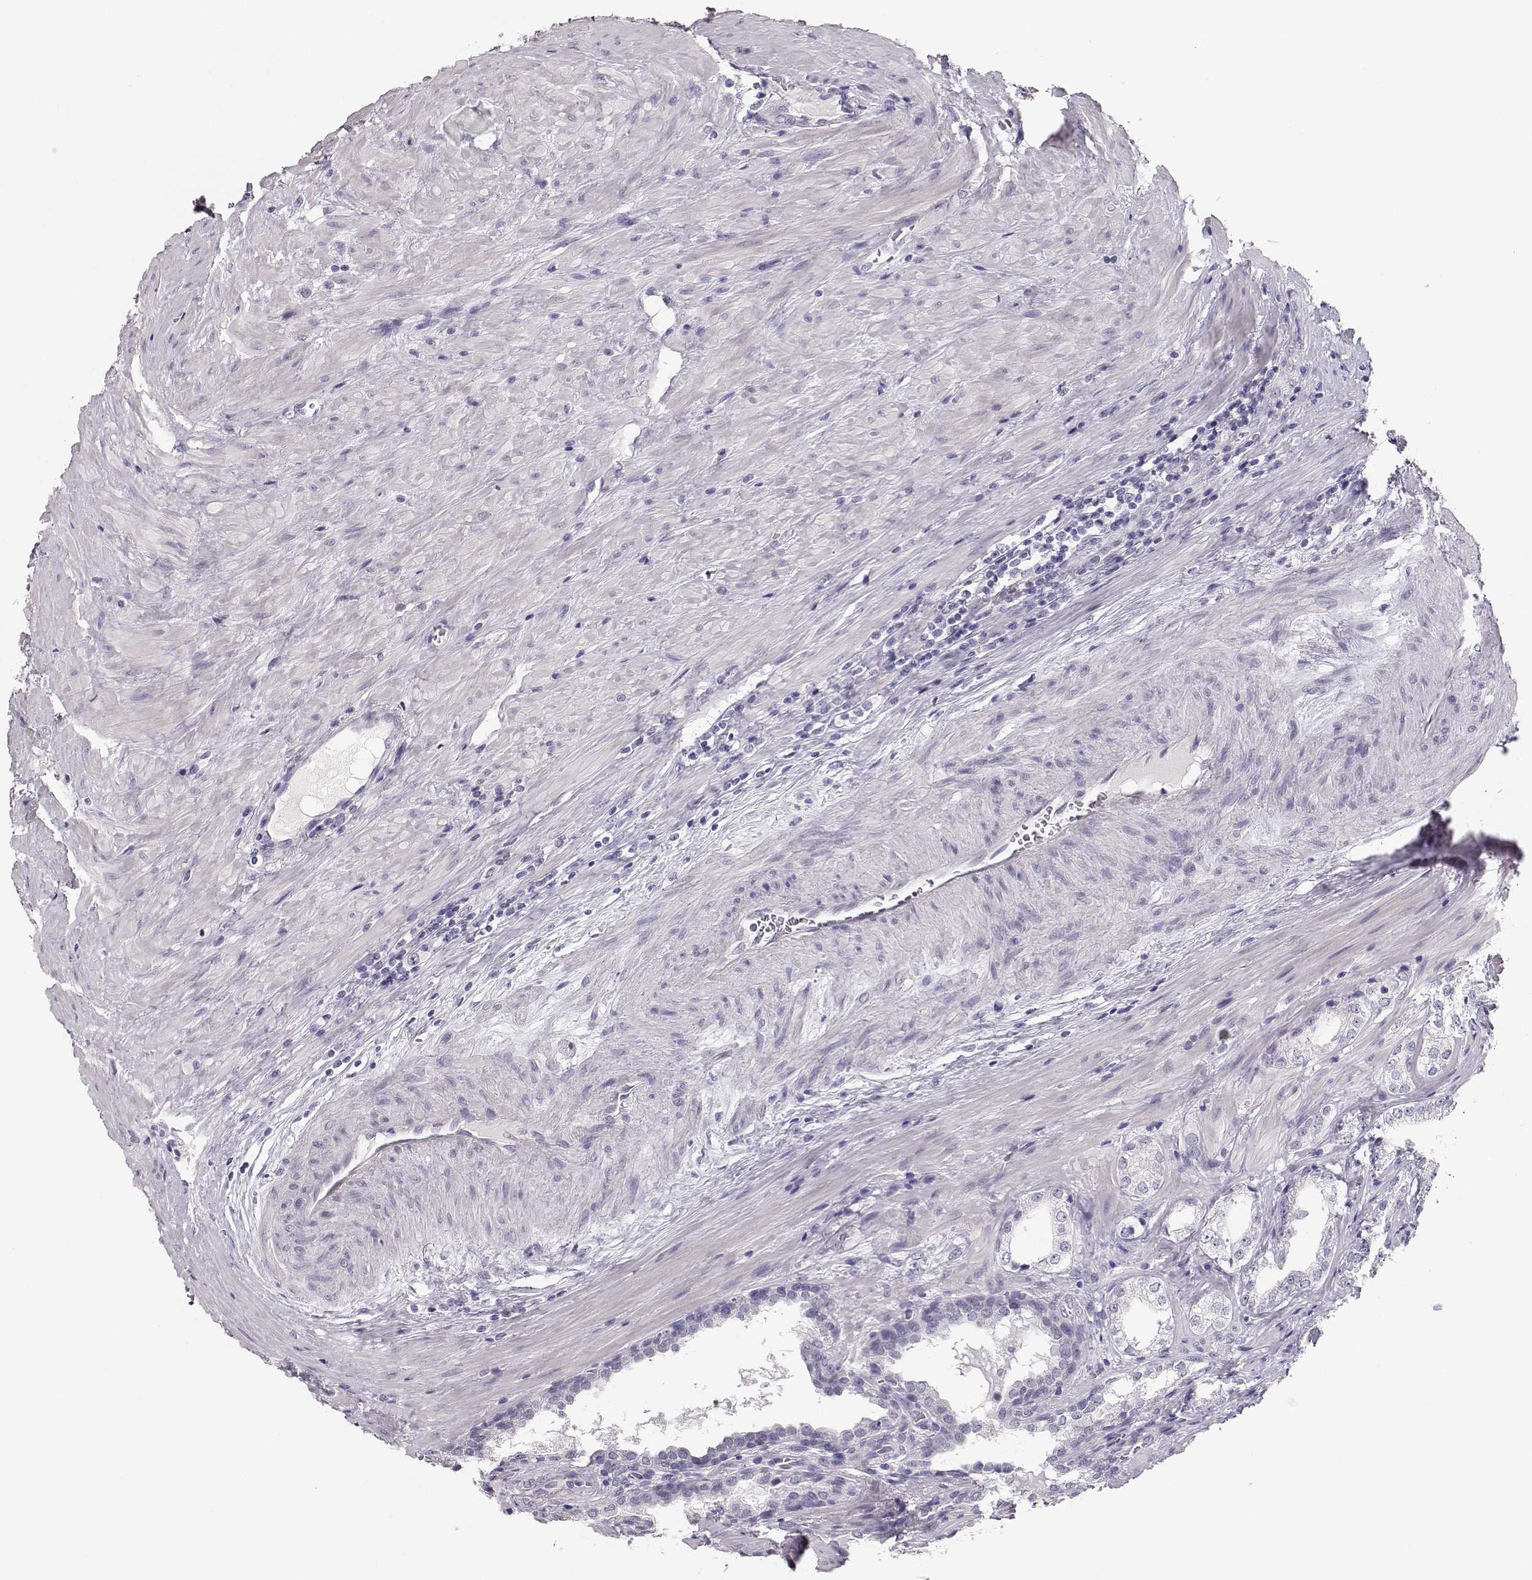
{"staining": {"intensity": "negative", "quantity": "none", "location": "none"}, "tissue": "prostate cancer", "cell_type": "Tumor cells", "image_type": "cancer", "snomed": [{"axis": "morphology", "description": "Adenocarcinoma, NOS"}, {"axis": "topography", "description": "Prostate and seminal vesicle, NOS"}], "caption": "A micrograph of prostate adenocarcinoma stained for a protein displays no brown staining in tumor cells. (Immunohistochemistry (ihc), brightfield microscopy, high magnification).", "gene": "MAGEC1", "patient": {"sex": "male", "age": 63}}